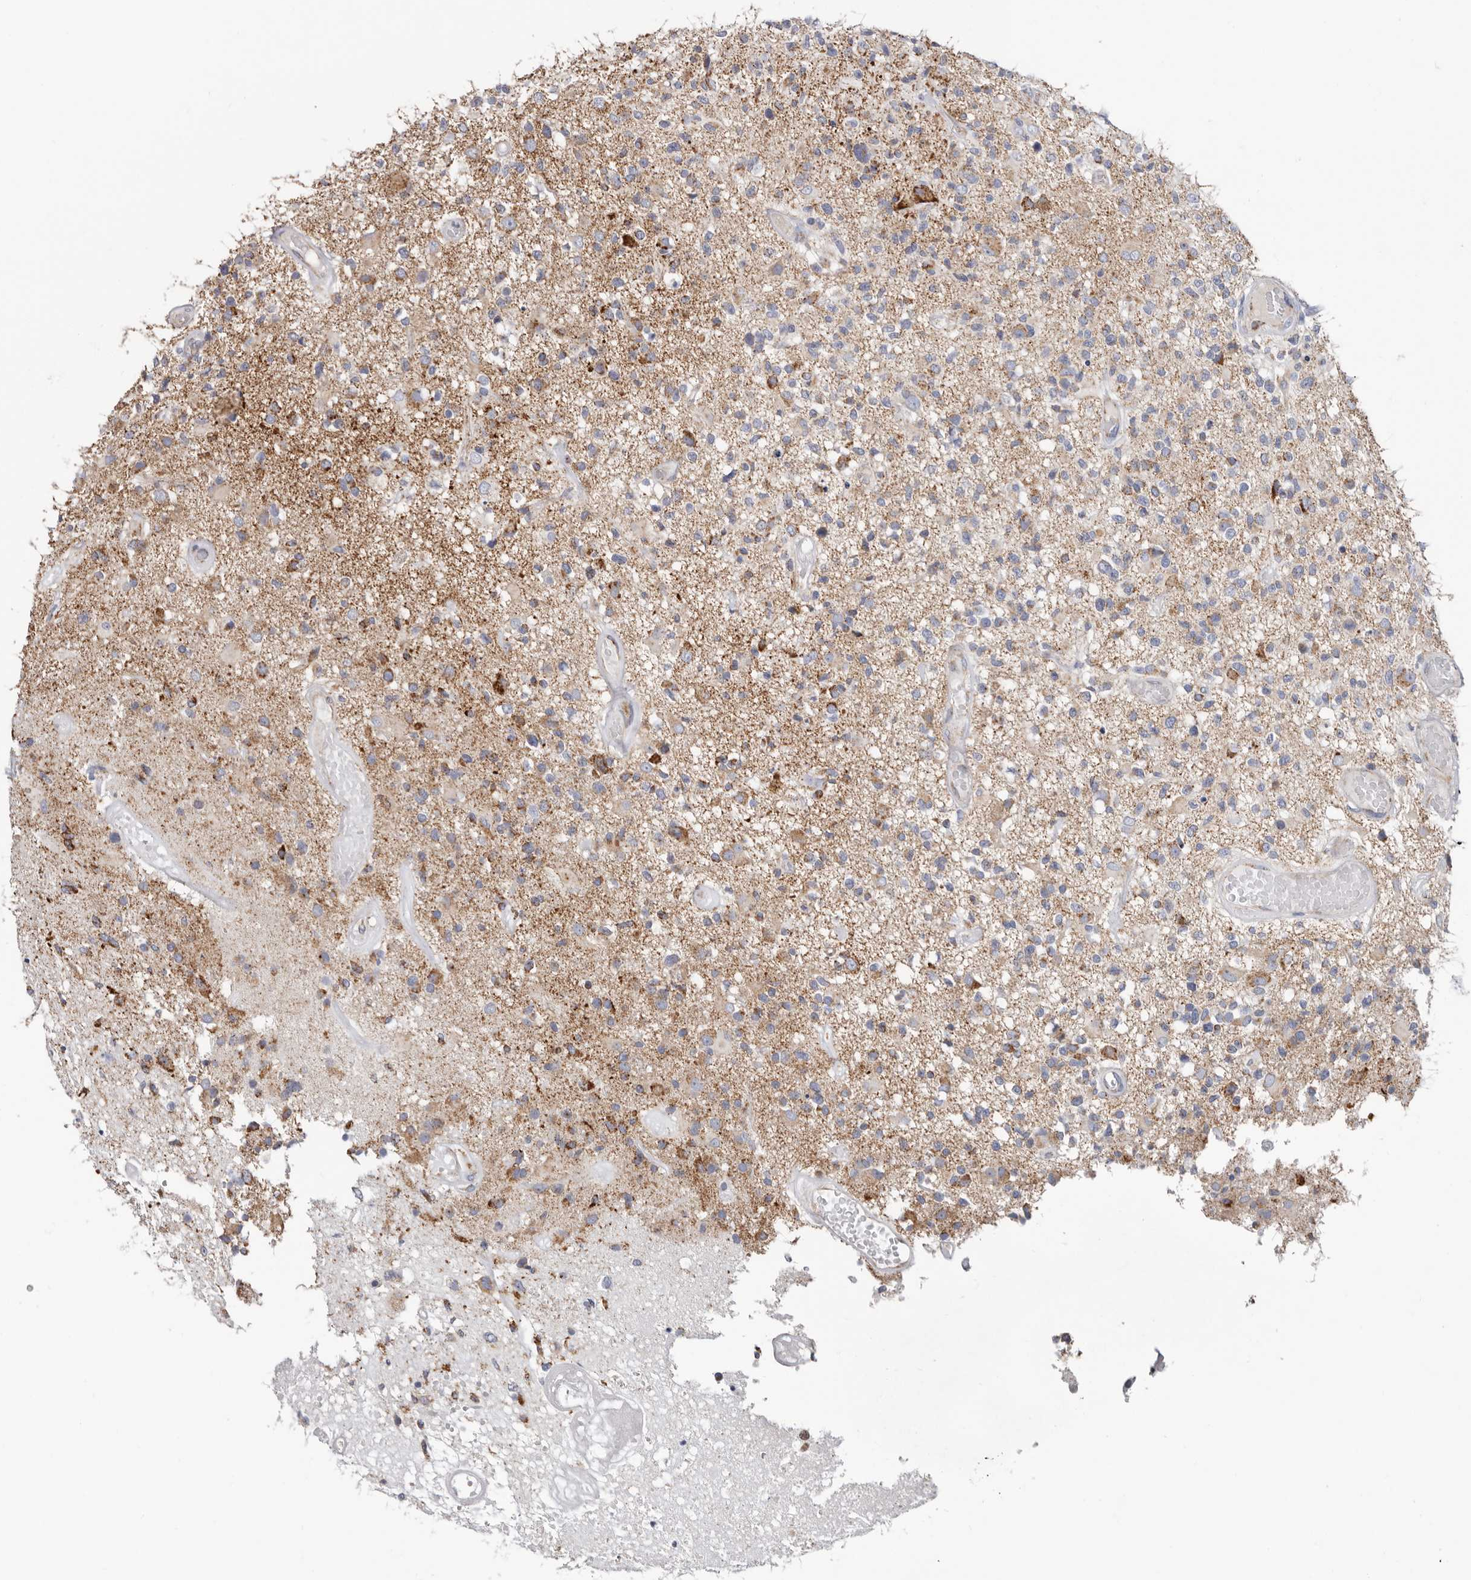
{"staining": {"intensity": "moderate", "quantity": "25%-75%", "location": "cytoplasmic/membranous"}, "tissue": "glioma", "cell_type": "Tumor cells", "image_type": "cancer", "snomed": [{"axis": "morphology", "description": "Glioma, malignant, High grade"}, {"axis": "morphology", "description": "Glioblastoma, NOS"}, {"axis": "topography", "description": "Brain"}], "caption": "This photomicrograph exhibits glioma stained with immunohistochemistry to label a protein in brown. The cytoplasmic/membranous of tumor cells show moderate positivity for the protein. Nuclei are counter-stained blue.", "gene": "RSPO2", "patient": {"sex": "male", "age": 60}}